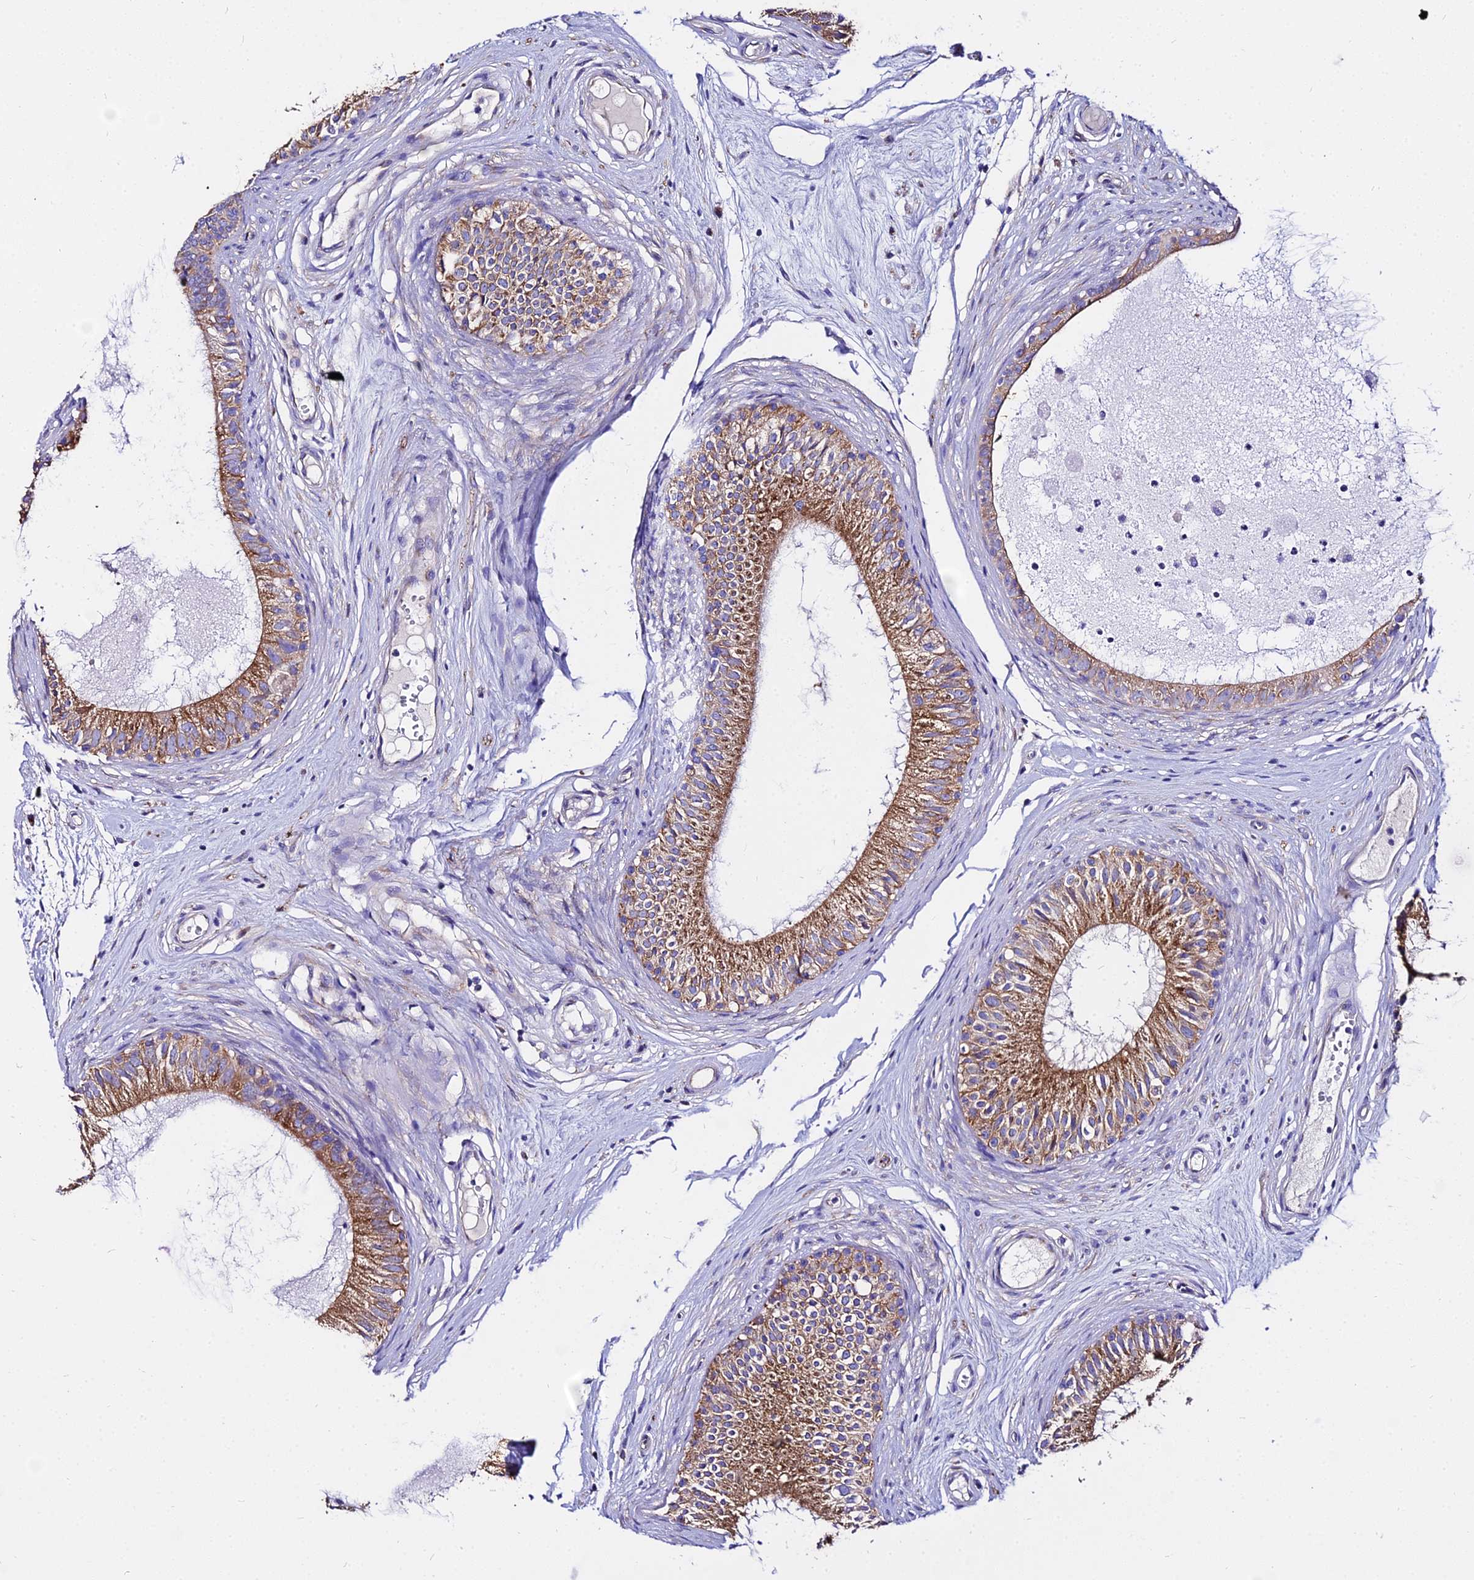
{"staining": {"intensity": "moderate", "quantity": ">75%", "location": "cytoplasmic/membranous"}, "tissue": "epididymis", "cell_type": "Glandular cells", "image_type": "normal", "snomed": [{"axis": "morphology", "description": "Normal tissue, NOS"}, {"axis": "topography", "description": "Epididymis"}], "caption": "The histopathology image shows staining of normal epididymis, revealing moderate cytoplasmic/membranous protein staining (brown color) within glandular cells.", "gene": "TUBA1A", "patient": {"sex": "male", "age": 74}}